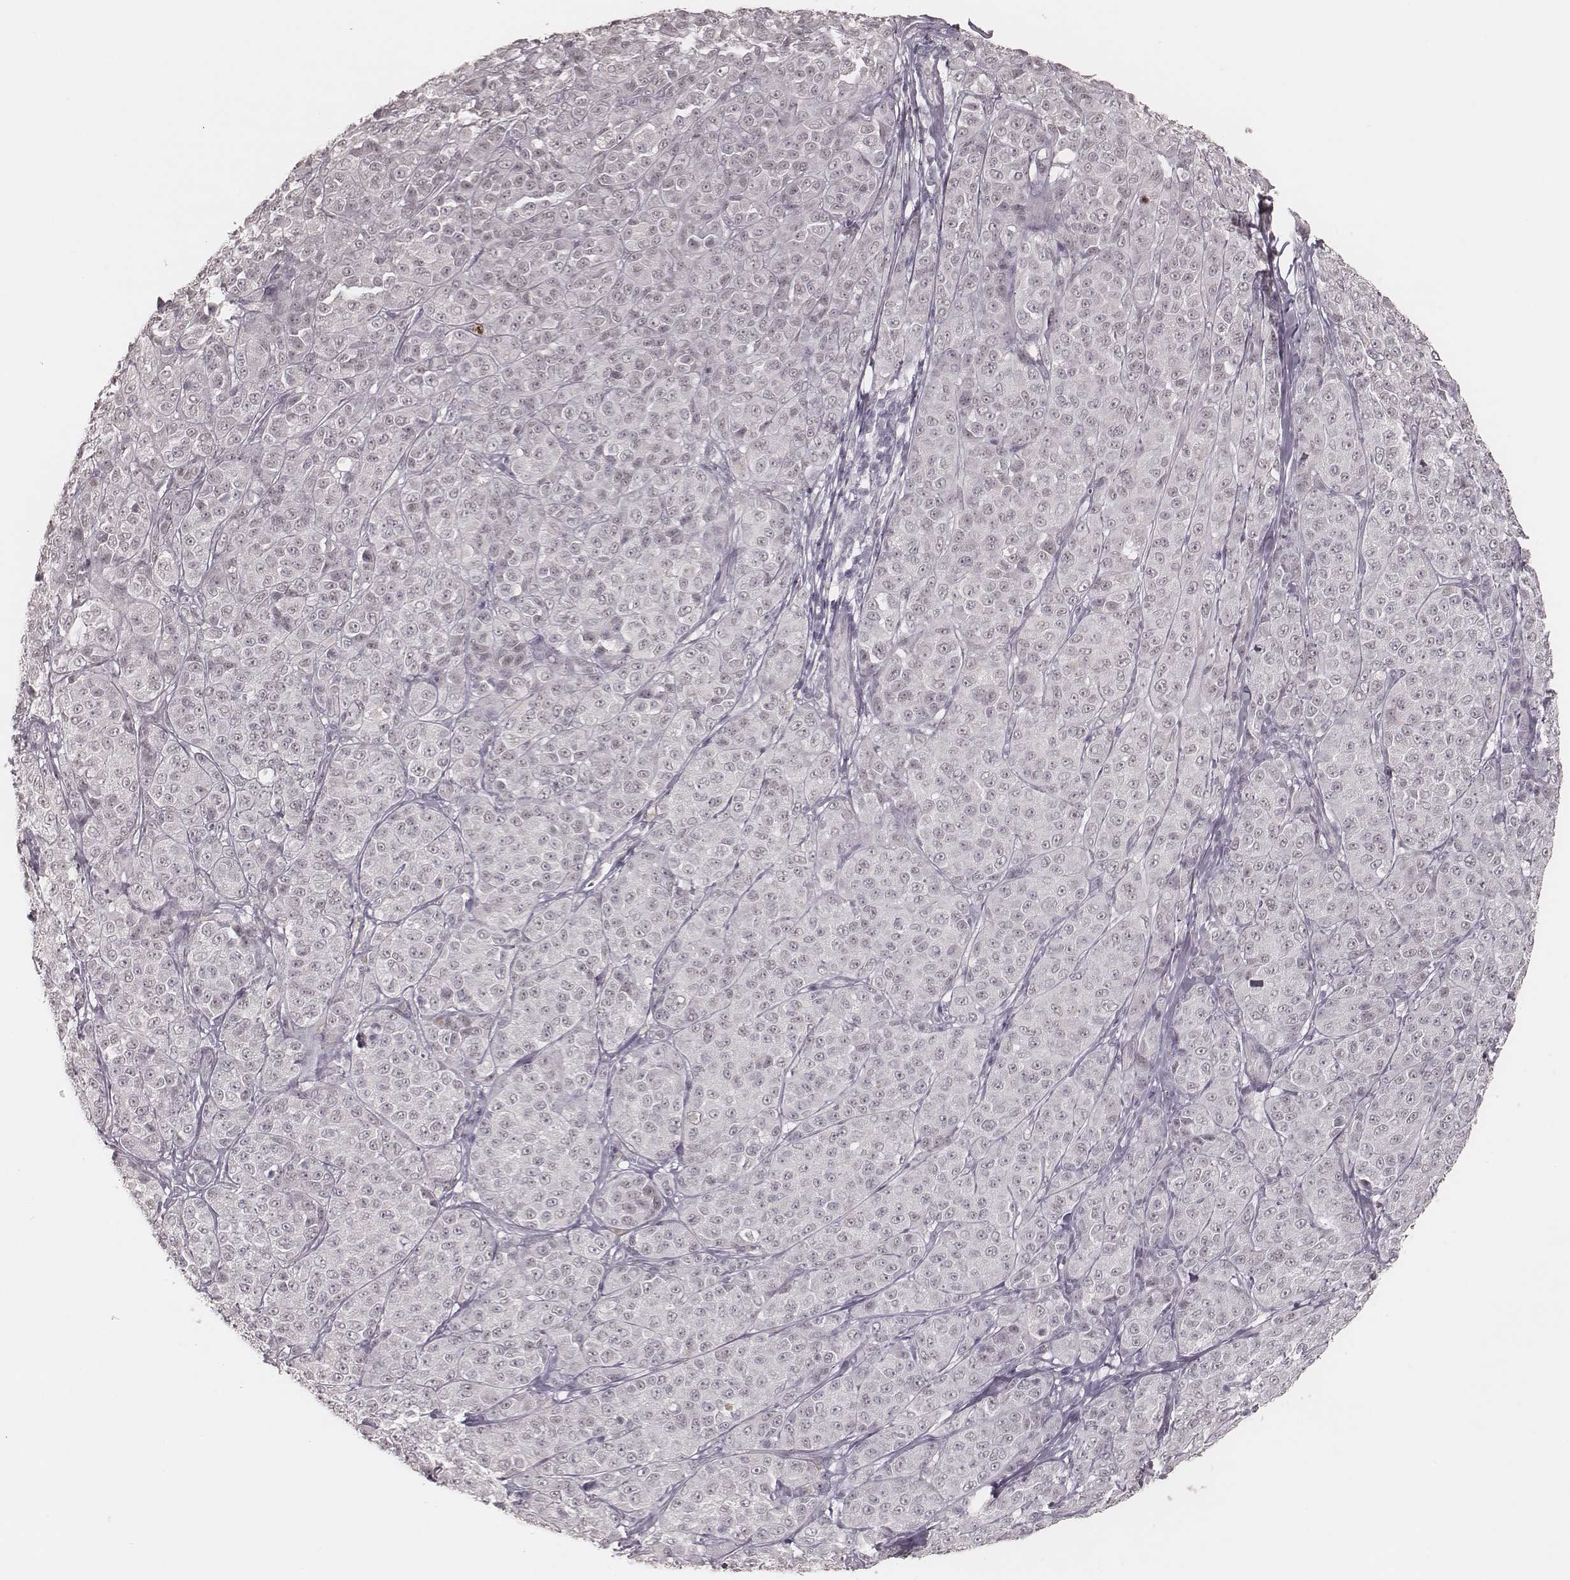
{"staining": {"intensity": "negative", "quantity": "none", "location": "none"}, "tissue": "melanoma", "cell_type": "Tumor cells", "image_type": "cancer", "snomed": [{"axis": "morphology", "description": "Malignant melanoma, NOS"}, {"axis": "topography", "description": "Skin"}], "caption": "This is an immunohistochemistry micrograph of malignant melanoma. There is no expression in tumor cells.", "gene": "KITLG", "patient": {"sex": "male", "age": 89}}